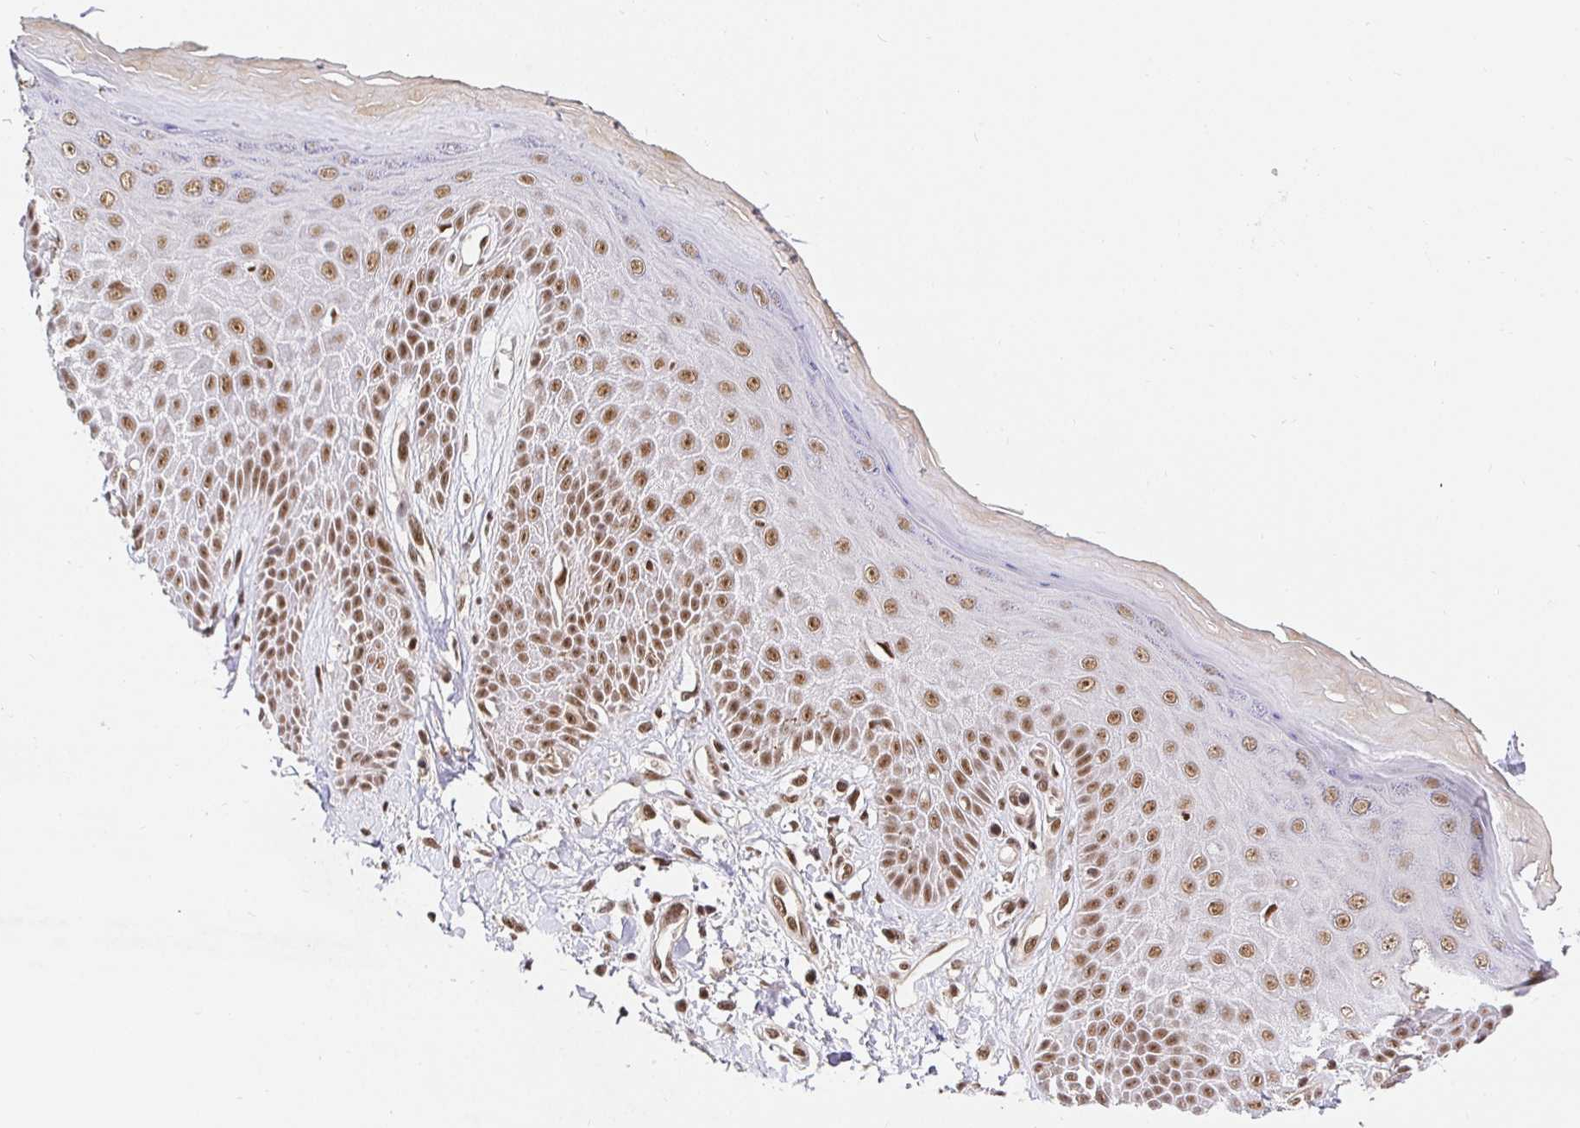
{"staining": {"intensity": "strong", "quantity": ">75%", "location": "nuclear"}, "tissue": "skin", "cell_type": "Epidermal cells", "image_type": "normal", "snomed": [{"axis": "morphology", "description": "Normal tissue, NOS"}, {"axis": "topography", "description": "Anal"}, {"axis": "topography", "description": "Peripheral nerve tissue"}], "caption": "Immunohistochemistry (IHC) micrograph of unremarkable human skin stained for a protein (brown), which exhibits high levels of strong nuclear positivity in about >75% of epidermal cells.", "gene": "USF1", "patient": {"sex": "male", "age": 78}}